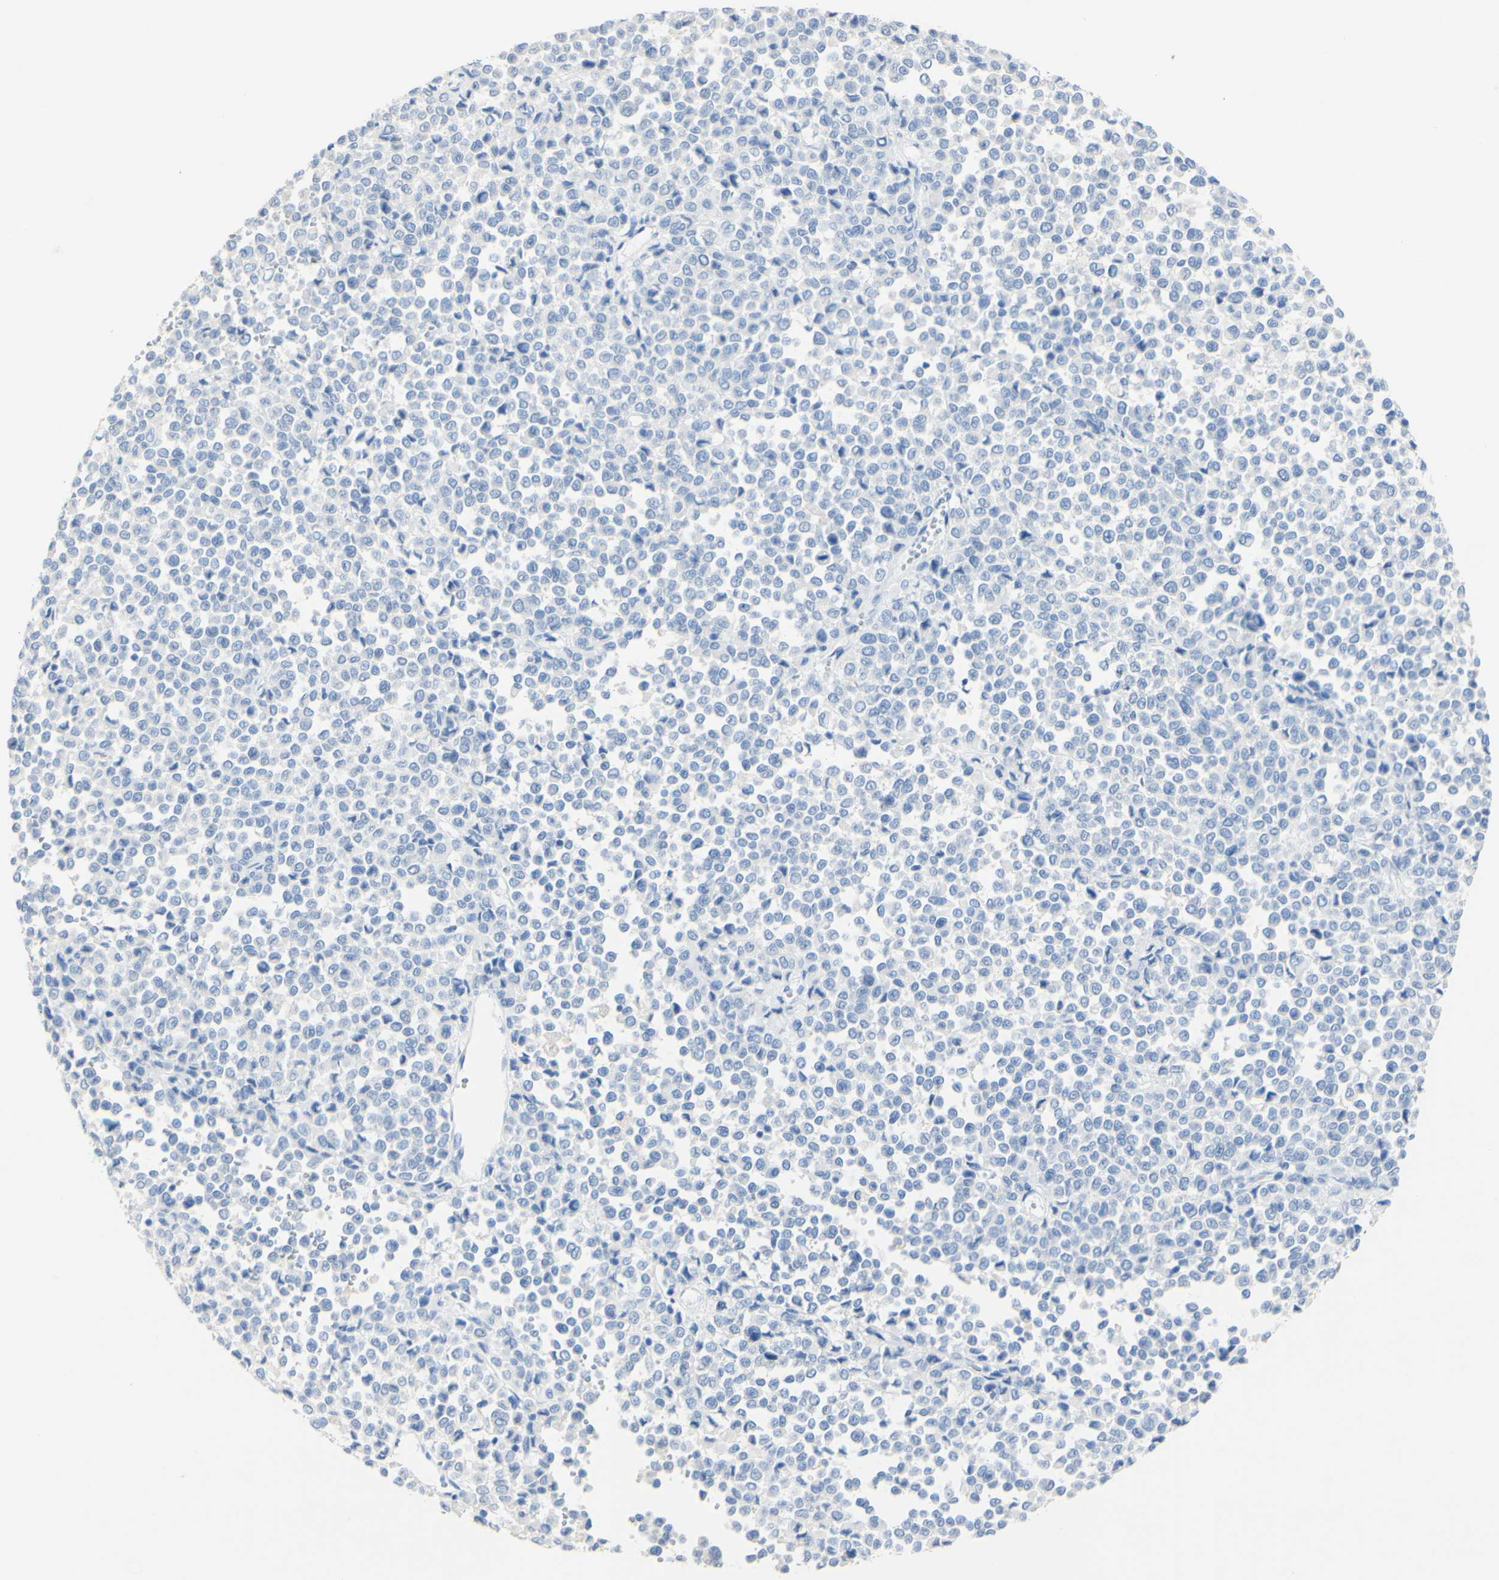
{"staining": {"intensity": "negative", "quantity": "none", "location": "none"}, "tissue": "melanoma", "cell_type": "Tumor cells", "image_type": "cancer", "snomed": [{"axis": "morphology", "description": "Malignant melanoma, Metastatic site"}, {"axis": "topography", "description": "Pancreas"}], "caption": "This is a micrograph of IHC staining of melanoma, which shows no expression in tumor cells.", "gene": "DSC2", "patient": {"sex": "female", "age": 30}}